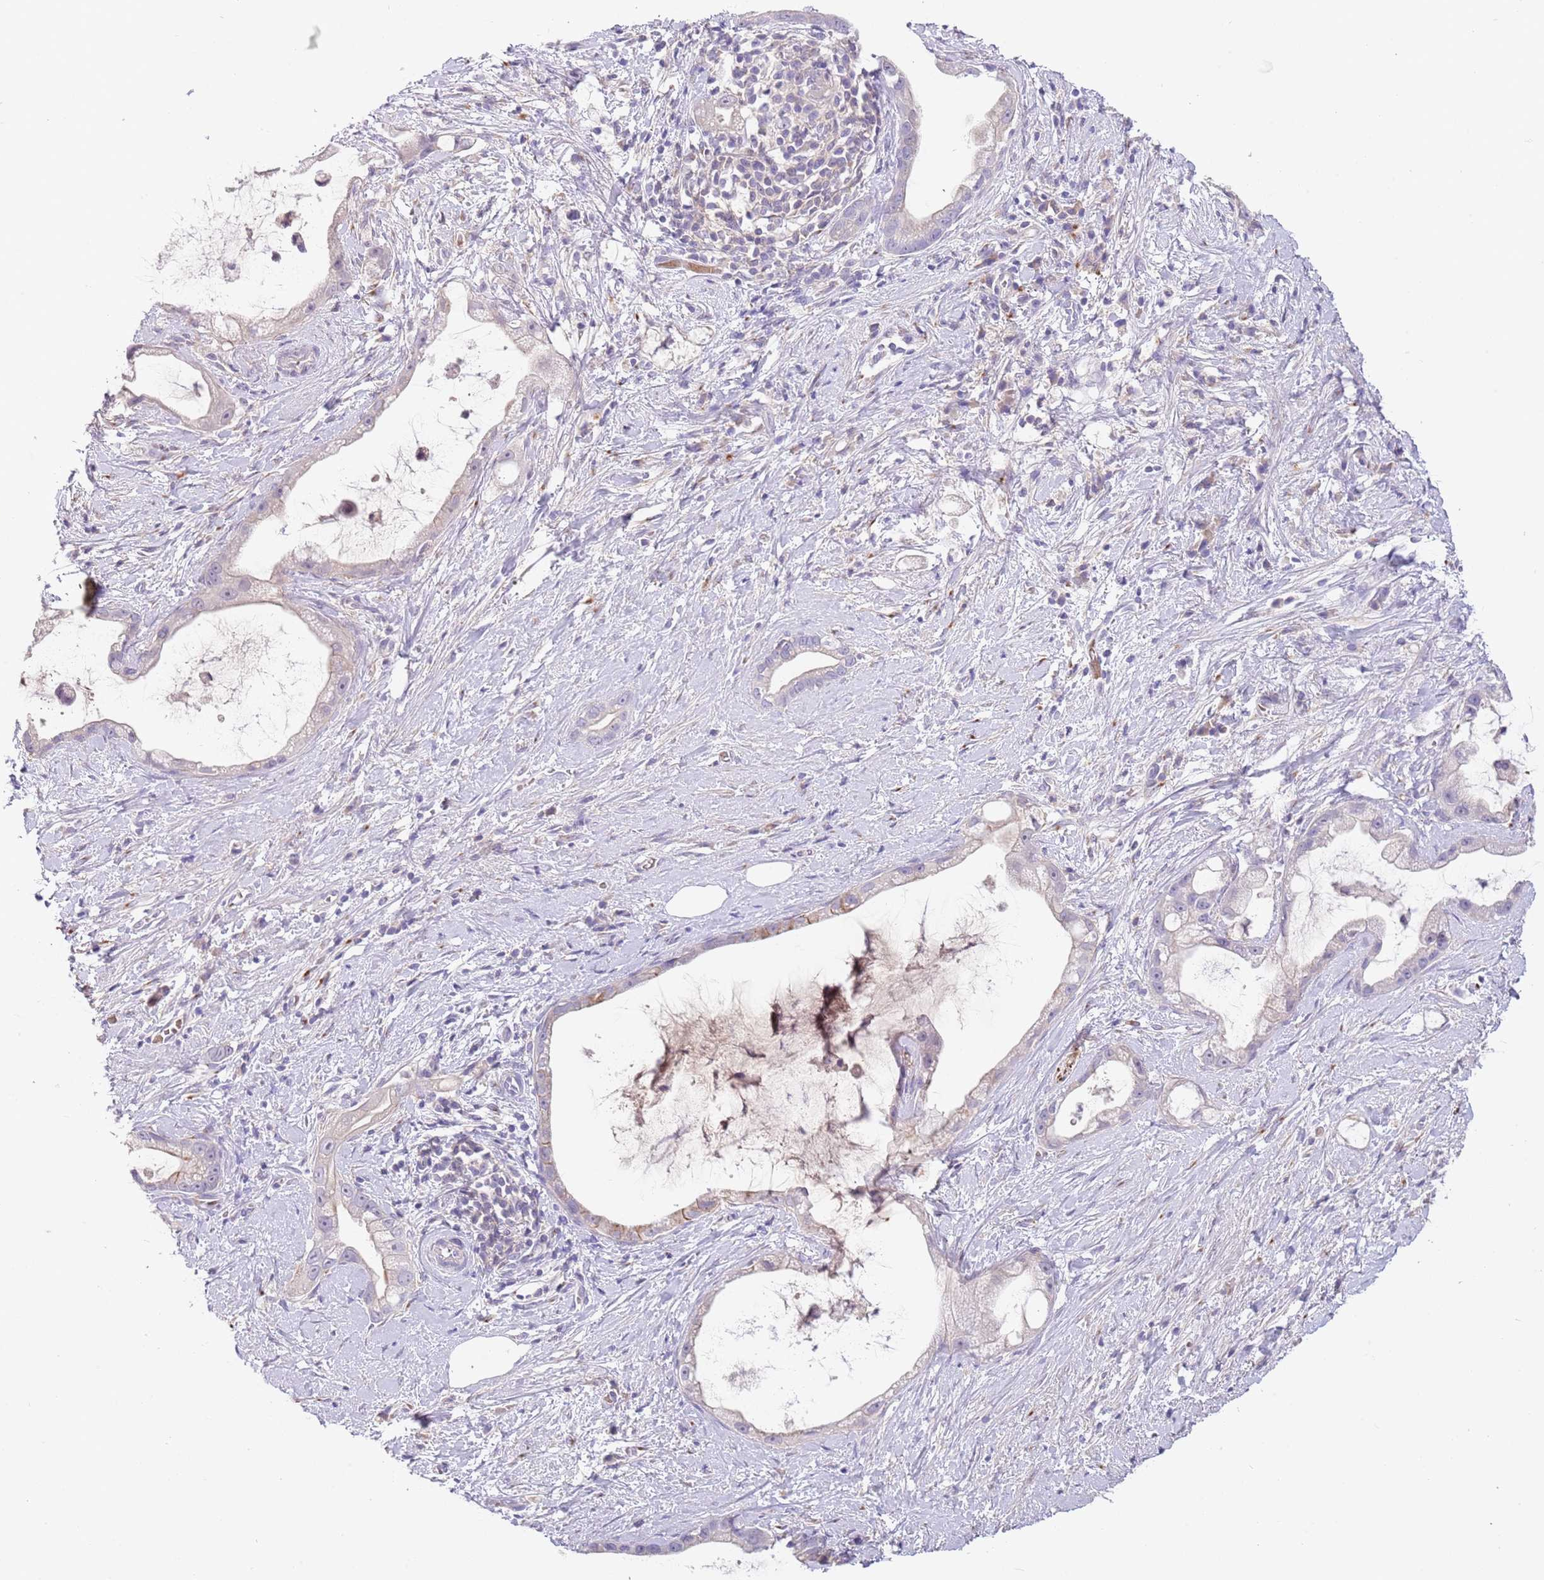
{"staining": {"intensity": "moderate", "quantity": "<25%", "location": "cytoplasmic/membranous"}, "tissue": "stomach cancer", "cell_type": "Tumor cells", "image_type": "cancer", "snomed": [{"axis": "morphology", "description": "Adenocarcinoma, NOS"}, {"axis": "topography", "description": "Stomach"}], "caption": "The photomicrograph demonstrates immunohistochemical staining of stomach adenocarcinoma. There is moderate cytoplasmic/membranous expression is appreciated in about <25% of tumor cells.", "gene": "CFAP73", "patient": {"sex": "male", "age": 55}}